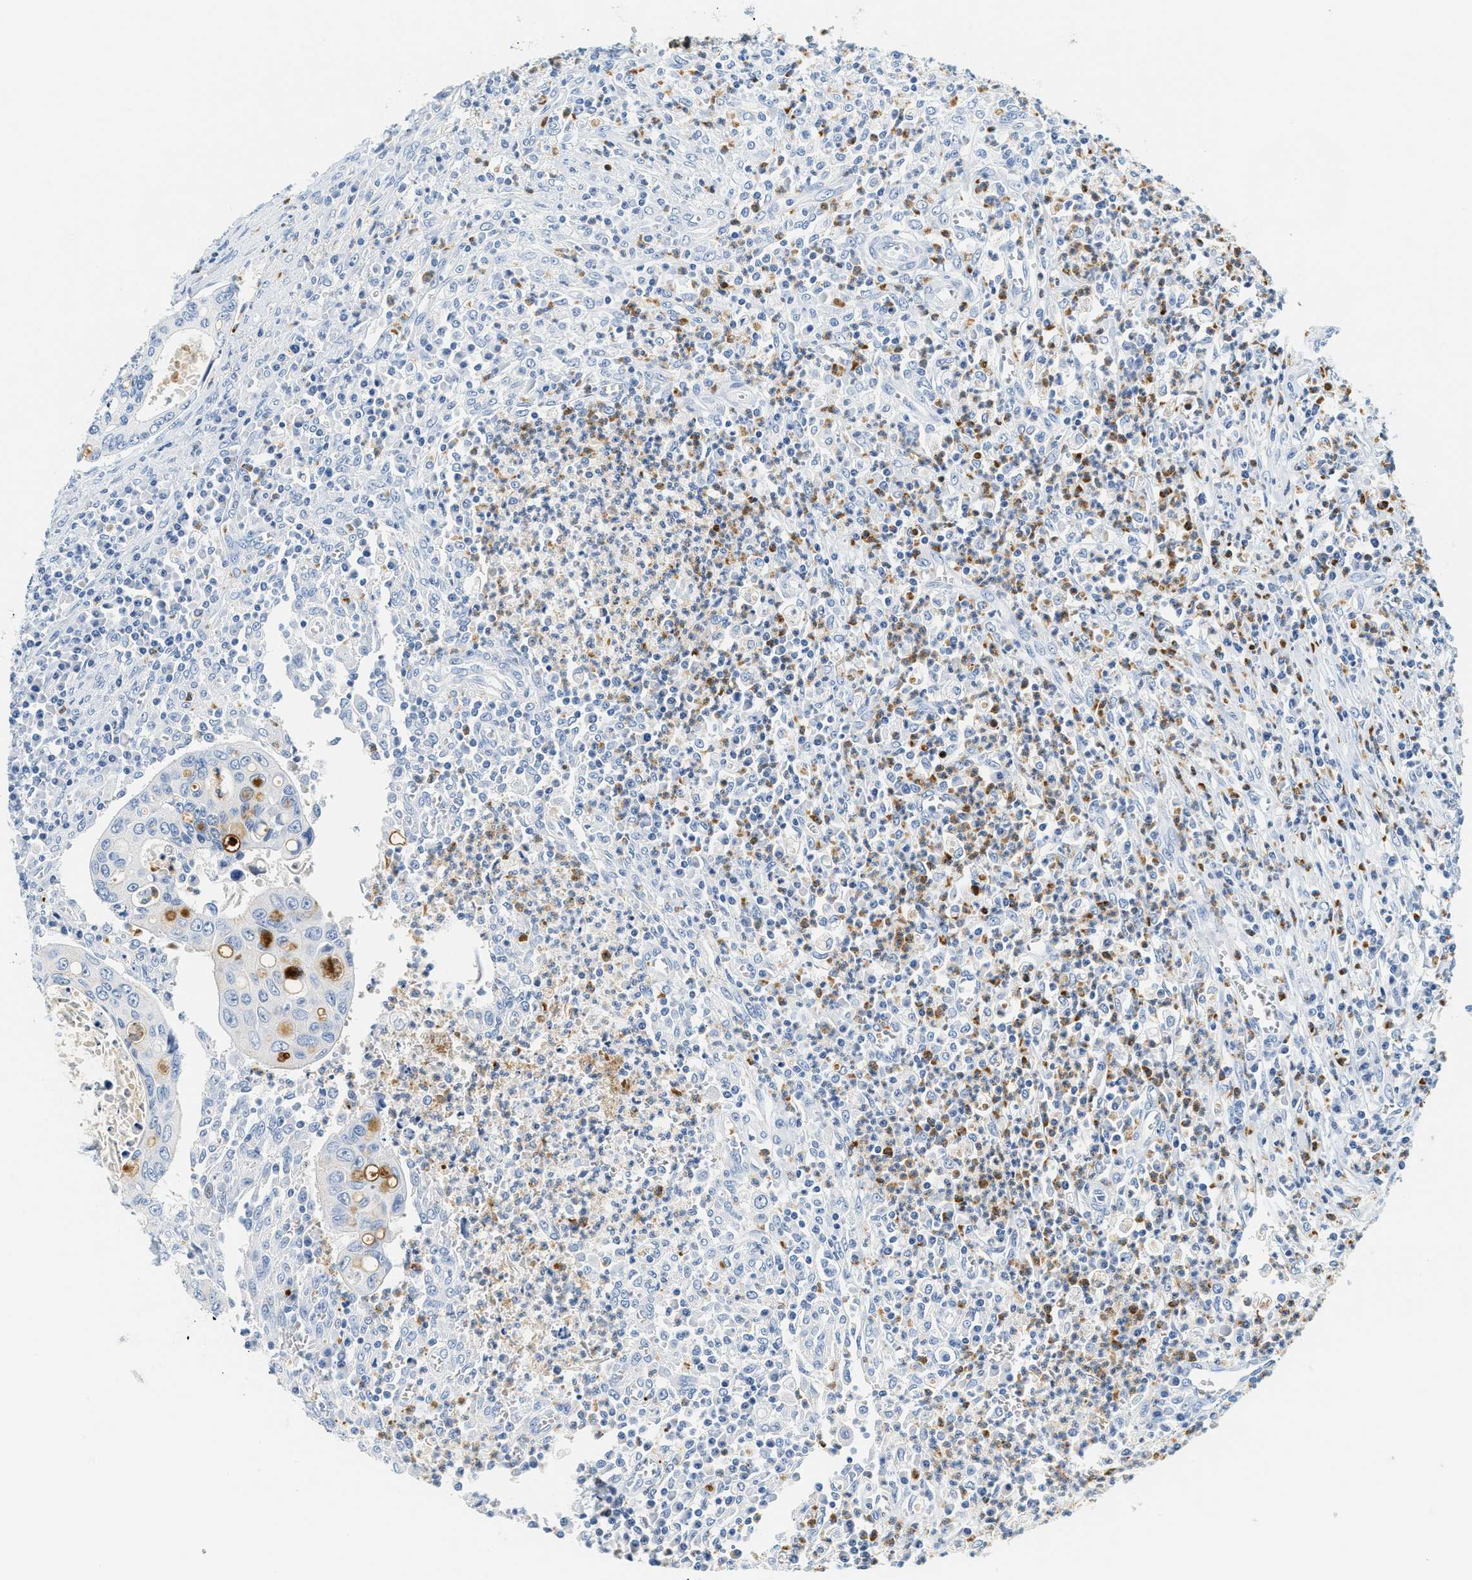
{"staining": {"intensity": "strong", "quantity": "<25%", "location": "cytoplasmic/membranous,nuclear"}, "tissue": "colorectal cancer", "cell_type": "Tumor cells", "image_type": "cancer", "snomed": [{"axis": "morphology", "description": "Inflammation, NOS"}, {"axis": "morphology", "description": "Adenocarcinoma, NOS"}, {"axis": "topography", "description": "Colon"}], "caption": "Tumor cells exhibit medium levels of strong cytoplasmic/membranous and nuclear positivity in approximately <25% of cells in human colorectal cancer.", "gene": "LCN2", "patient": {"sex": "male", "age": 72}}